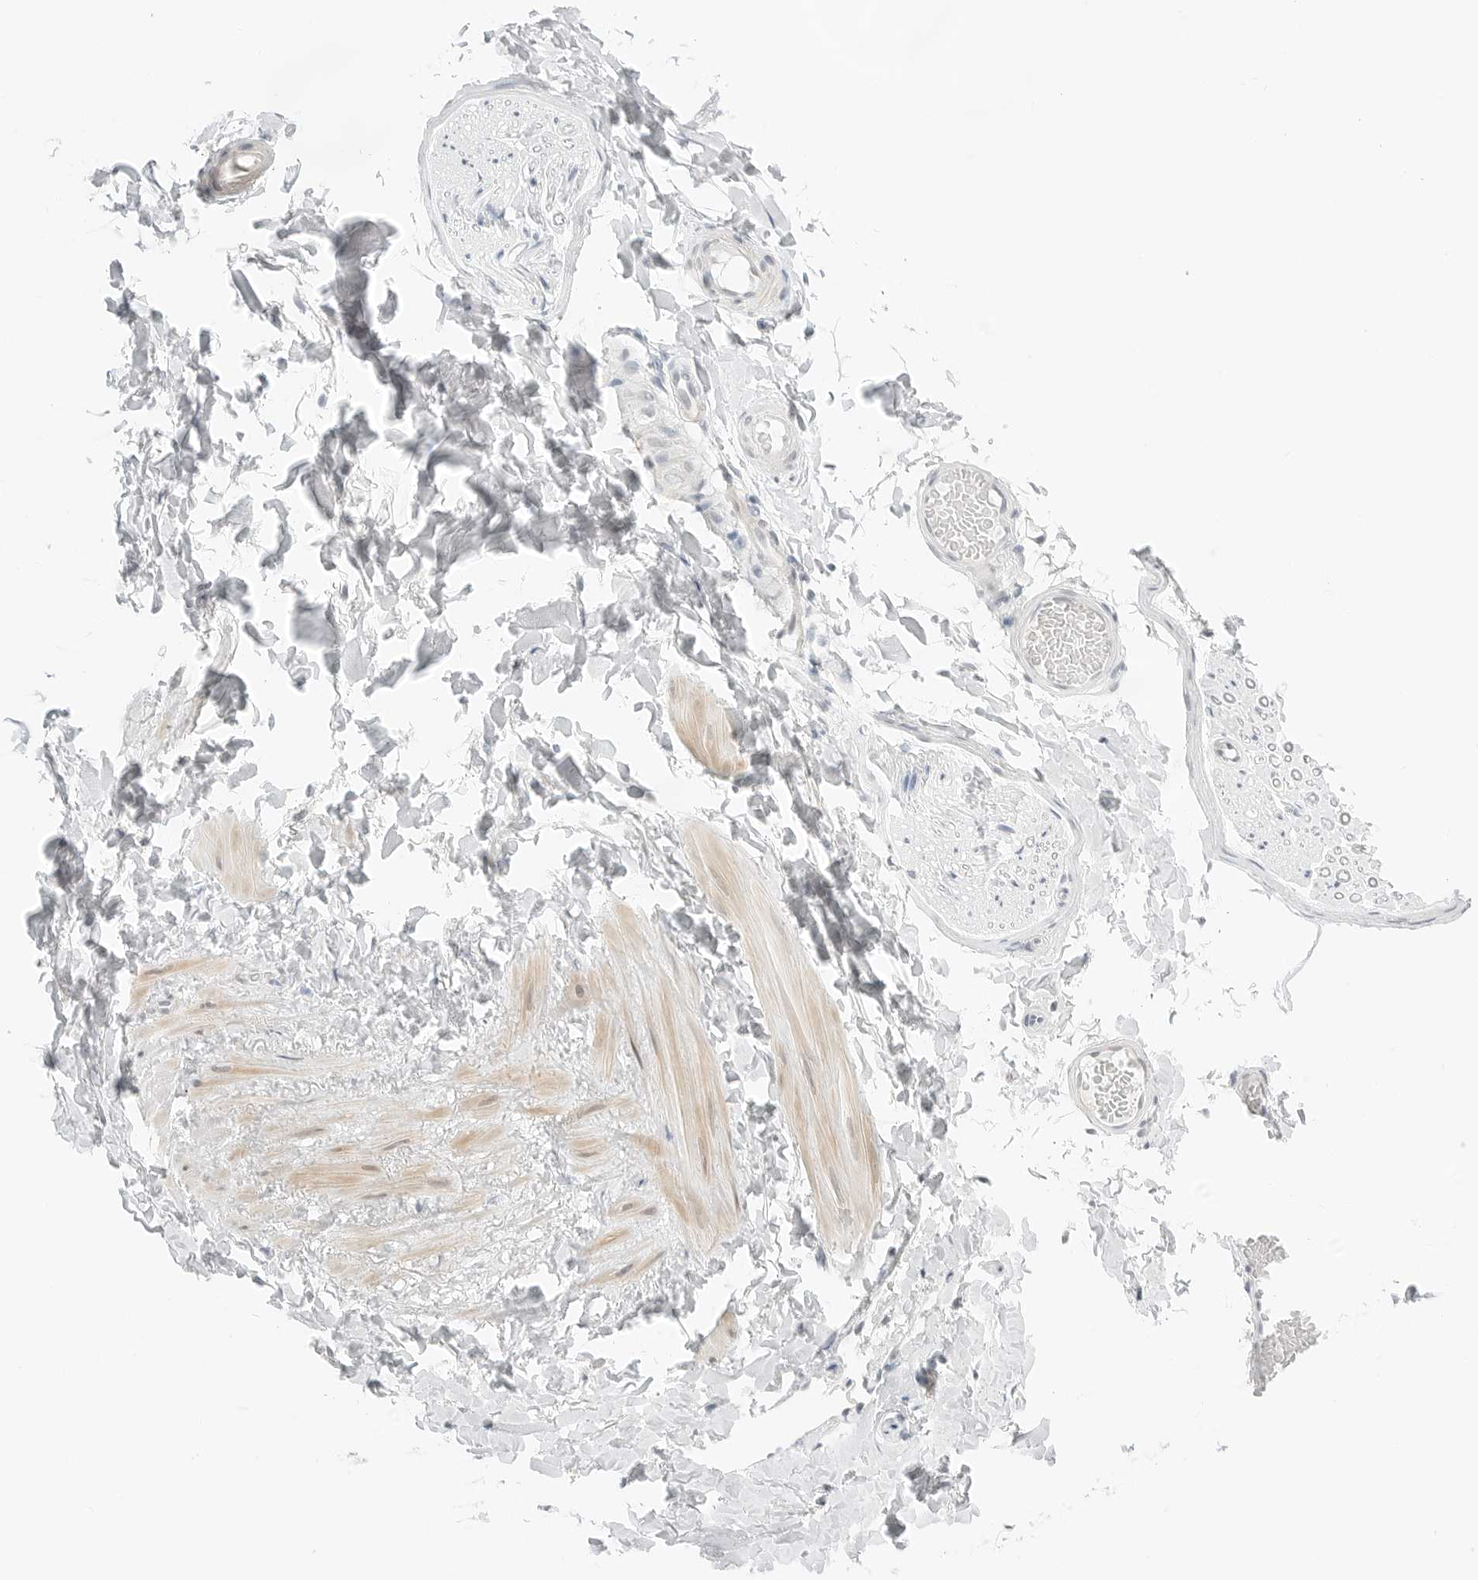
{"staining": {"intensity": "negative", "quantity": "none", "location": "none"}, "tissue": "adipose tissue", "cell_type": "Adipocytes", "image_type": "normal", "snomed": [{"axis": "morphology", "description": "Normal tissue, NOS"}, {"axis": "topography", "description": "Adipose tissue"}, {"axis": "topography", "description": "Vascular tissue"}, {"axis": "topography", "description": "Peripheral nerve tissue"}], "caption": "The IHC image has no significant staining in adipocytes of adipose tissue. (Immunohistochemistry, brightfield microscopy, high magnification).", "gene": "CCSAP", "patient": {"sex": "male", "age": 25}}